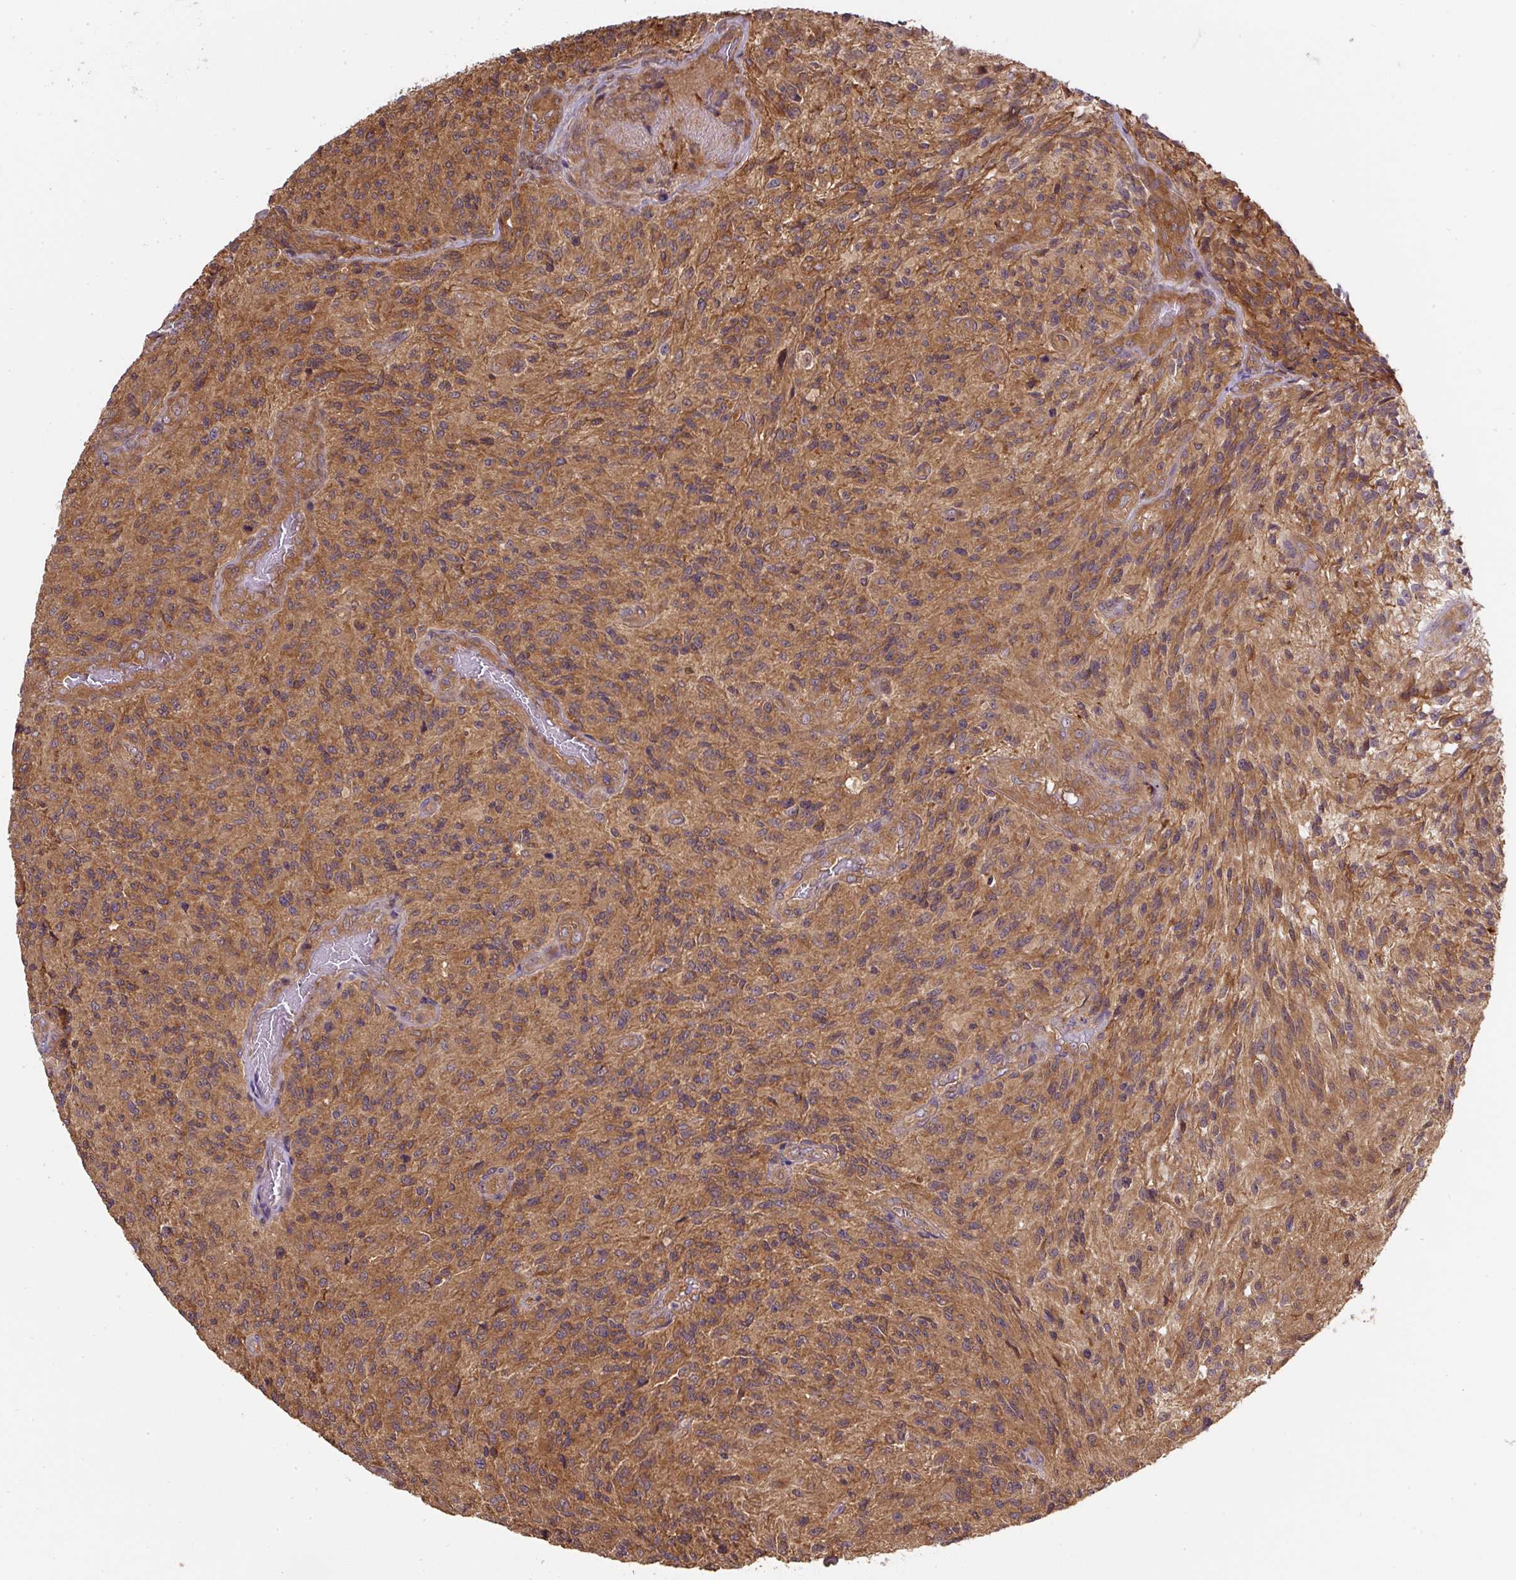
{"staining": {"intensity": "moderate", "quantity": ">75%", "location": "cytoplasmic/membranous"}, "tissue": "glioma", "cell_type": "Tumor cells", "image_type": "cancer", "snomed": [{"axis": "morphology", "description": "Normal tissue, NOS"}, {"axis": "morphology", "description": "Glioma, malignant, High grade"}, {"axis": "topography", "description": "Cerebral cortex"}], "caption": "High-grade glioma (malignant) stained with a protein marker displays moderate staining in tumor cells.", "gene": "ST13", "patient": {"sex": "male", "age": 56}}